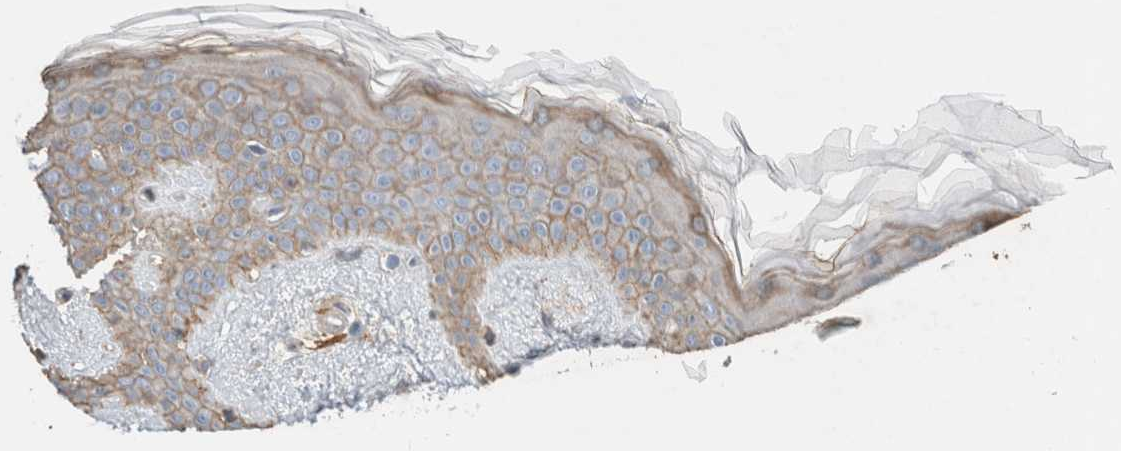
{"staining": {"intensity": "weak", "quantity": ">75%", "location": "cytoplasmic/membranous"}, "tissue": "skin", "cell_type": "Fibroblasts", "image_type": "normal", "snomed": [{"axis": "morphology", "description": "Normal tissue, NOS"}, {"axis": "topography", "description": "Skin"}], "caption": "Immunohistochemistry image of normal skin: human skin stained using IHC exhibits low levels of weak protein expression localized specifically in the cytoplasmic/membranous of fibroblasts, appearing as a cytoplasmic/membranous brown color.", "gene": "ERCC6L2", "patient": {"sex": "female", "age": 46}}